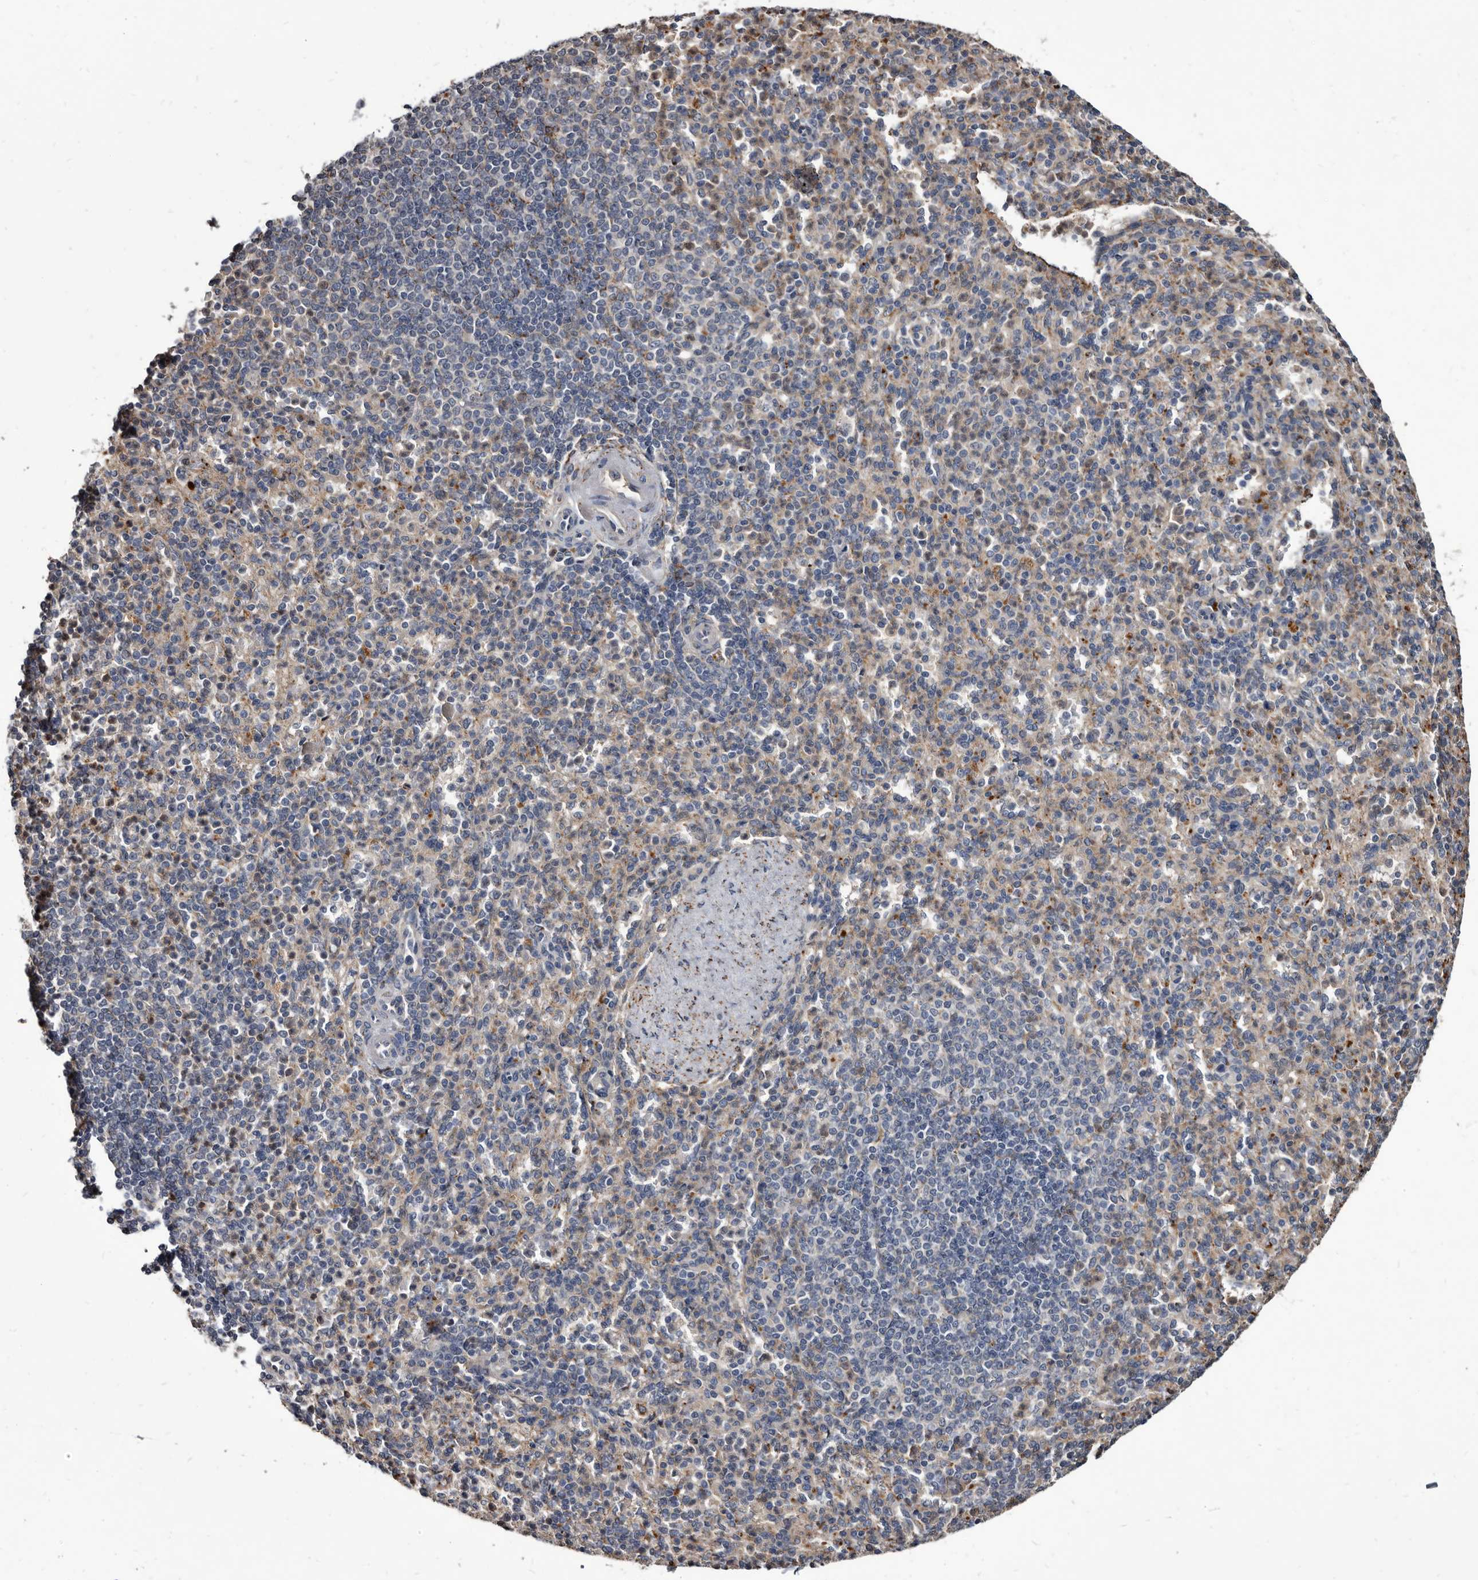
{"staining": {"intensity": "moderate", "quantity": "<25%", "location": "cytoplasmic/membranous"}, "tissue": "spleen", "cell_type": "Cells in red pulp", "image_type": "normal", "snomed": [{"axis": "morphology", "description": "Normal tissue, NOS"}, {"axis": "topography", "description": "Spleen"}], "caption": "This is an image of immunohistochemistry staining of benign spleen, which shows moderate staining in the cytoplasmic/membranous of cells in red pulp.", "gene": "CTSA", "patient": {"sex": "female", "age": 74}}